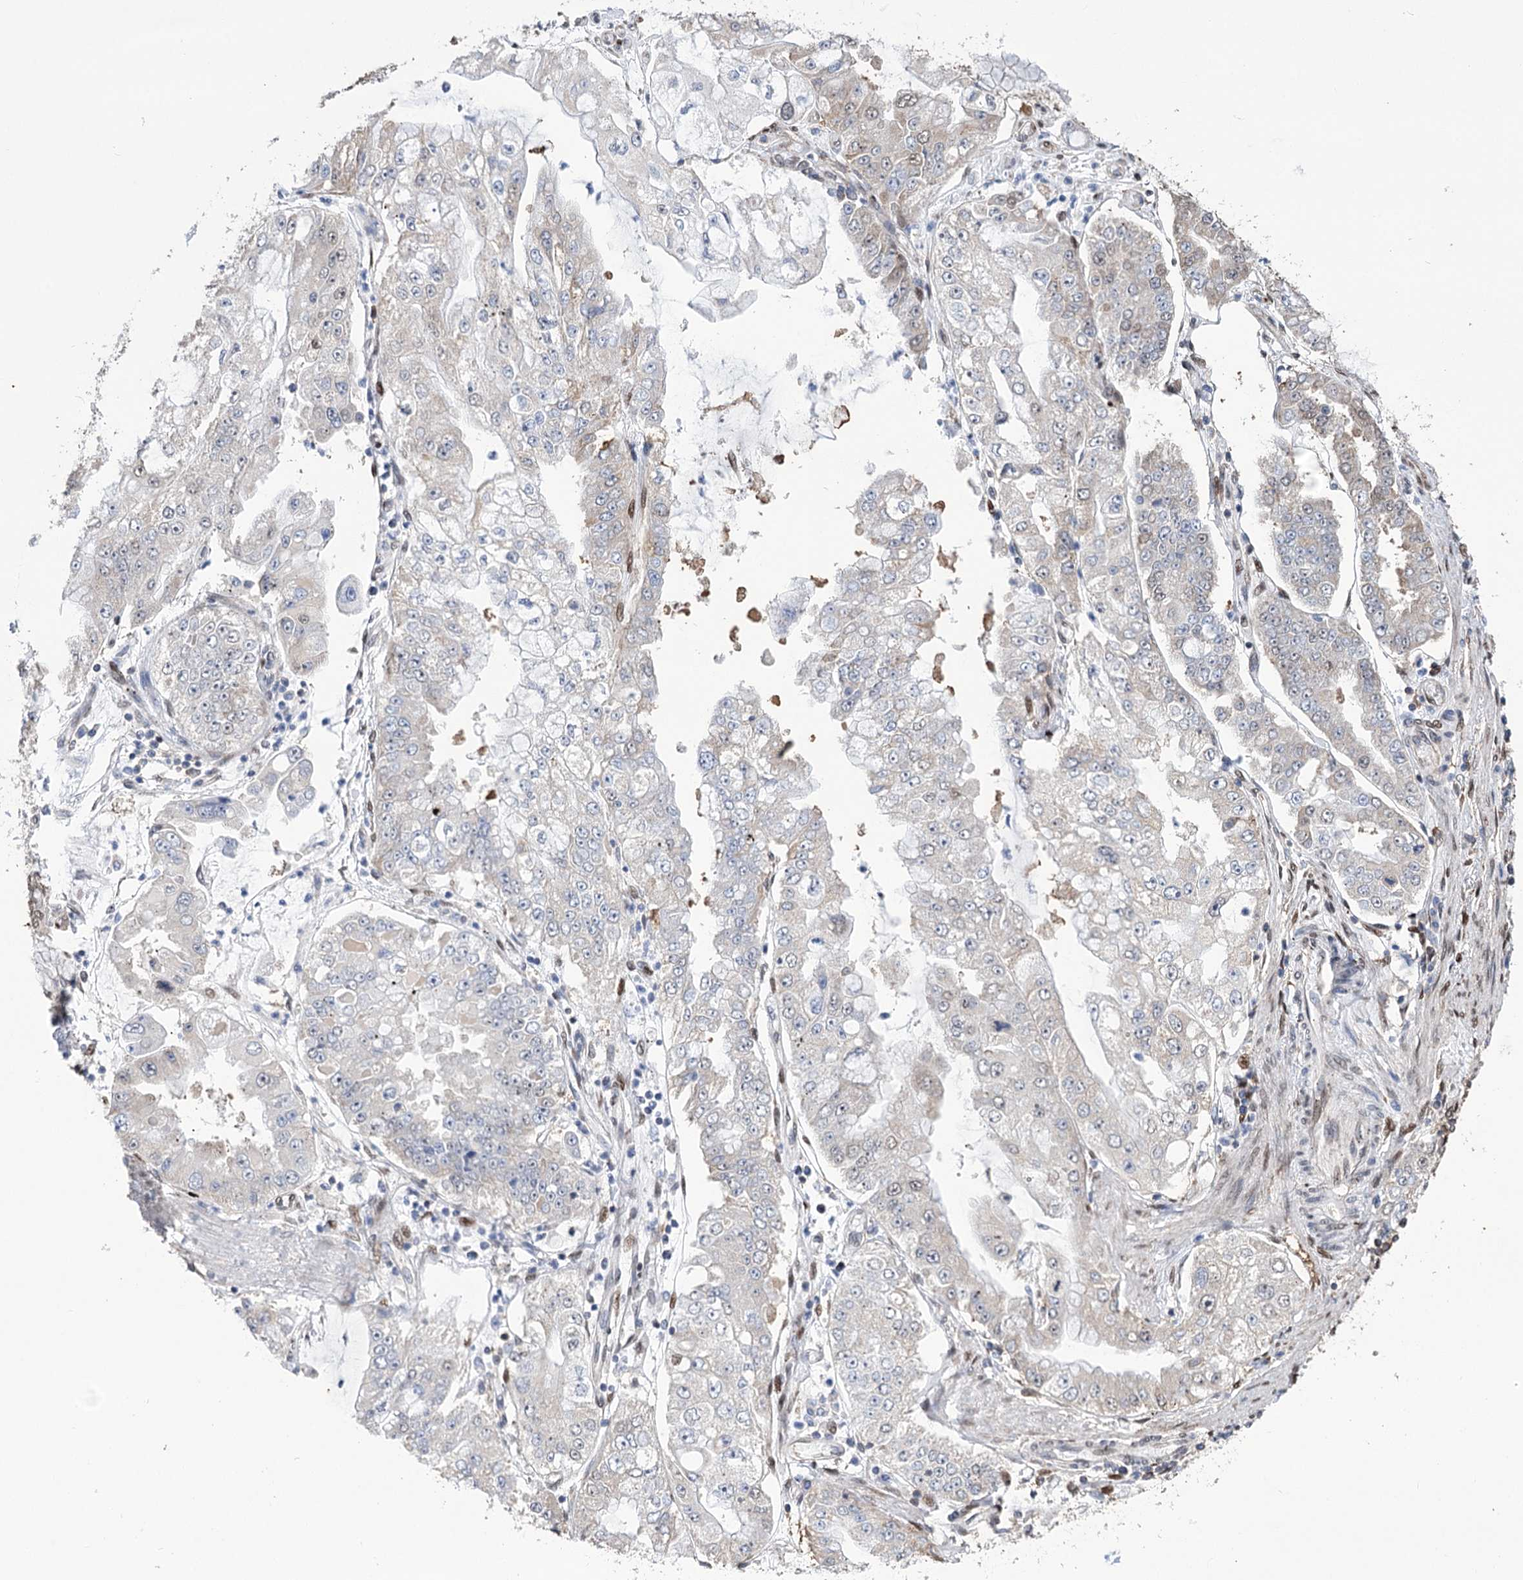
{"staining": {"intensity": "weak", "quantity": "<25%", "location": "cytoplasmic/membranous"}, "tissue": "stomach cancer", "cell_type": "Tumor cells", "image_type": "cancer", "snomed": [{"axis": "morphology", "description": "Adenocarcinoma, NOS"}, {"axis": "topography", "description": "Stomach"}], "caption": "Immunohistochemistry of stomach adenocarcinoma exhibits no positivity in tumor cells. Brightfield microscopy of IHC stained with DAB (3,3'-diaminobenzidine) (brown) and hematoxylin (blue), captured at high magnification.", "gene": "NFU1", "patient": {"sex": "male", "age": 76}}